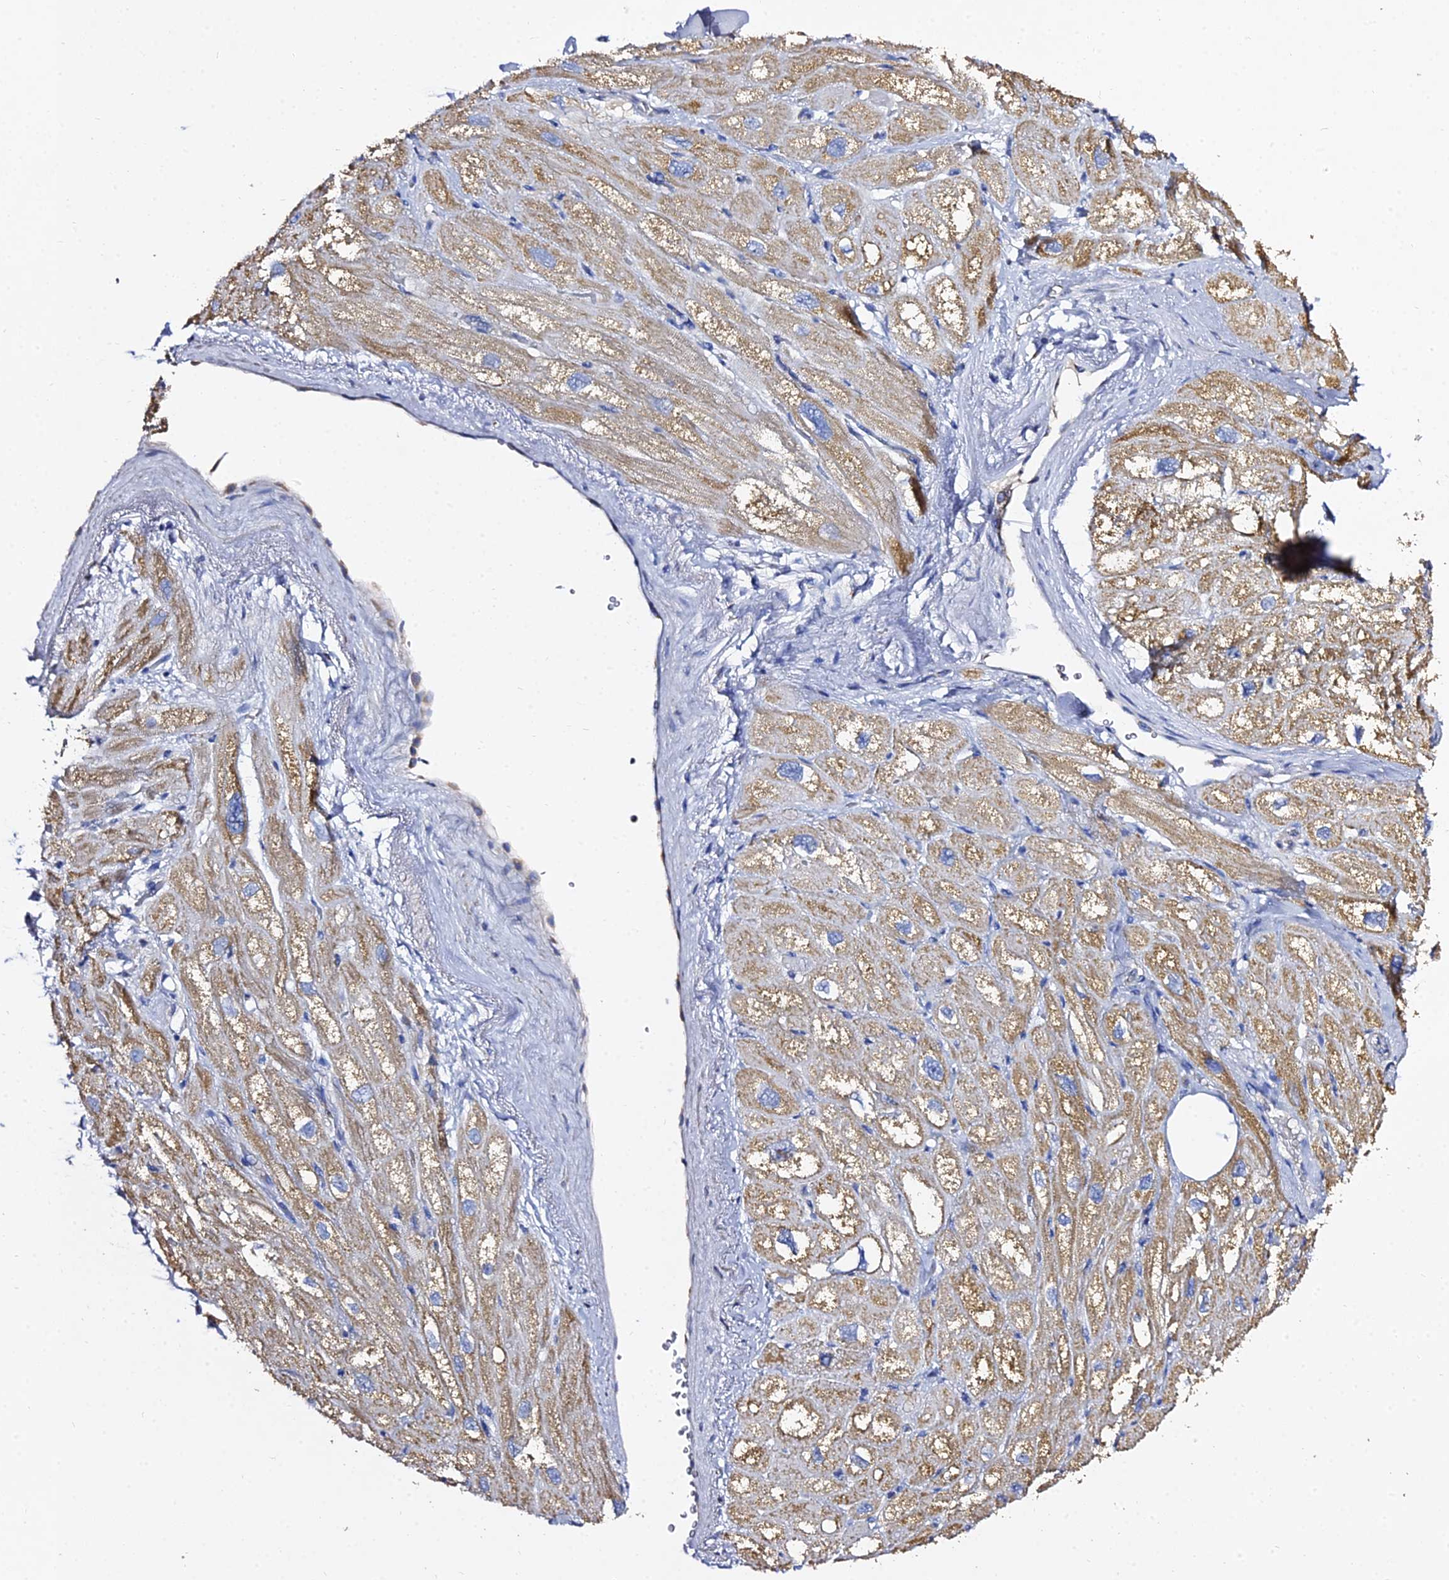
{"staining": {"intensity": "moderate", "quantity": ">75%", "location": "cytoplasmic/membranous"}, "tissue": "heart muscle", "cell_type": "Cardiomyocytes", "image_type": "normal", "snomed": [{"axis": "morphology", "description": "Normal tissue, NOS"}, {"axis": "topography", "description": "Heart"}], "caption": "Immunohistochemical staining of normal heart muscle exhibits >75% levels of moderate cytoplasmic/membranous protein positivity in about >75% of cardiomyocytes.", "gene": "TYW5", "patient": {"sex": "male", "age": 50}}